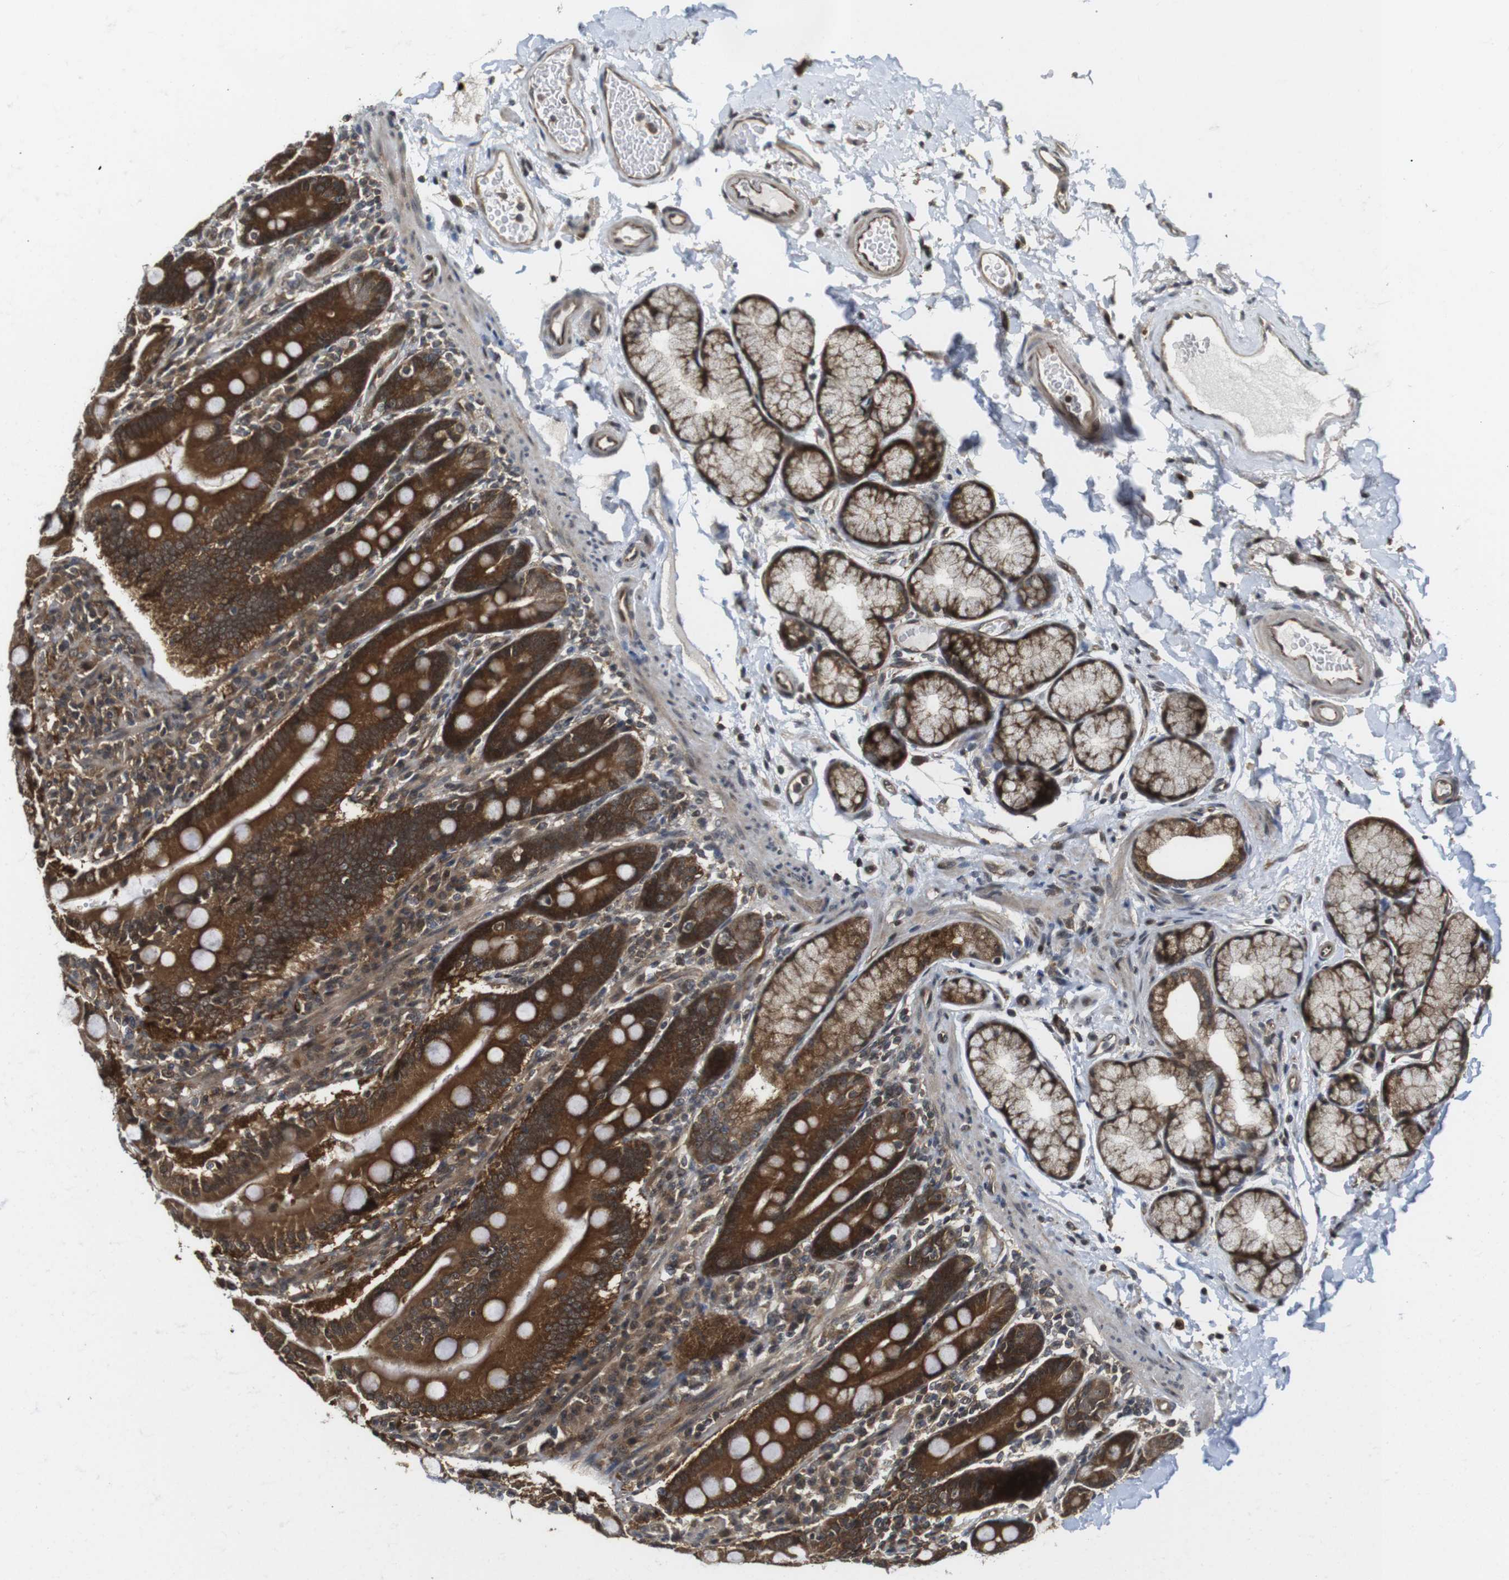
{"staining": {"intensity": "strong", "quantity": ">75%", "location": "cytoplasmic/membranous"}, "tissue": "duodenum", "cell_type": "Glandular cells", "image_type": "normal", "snomed": [{"axis": "morphology", "description": "Normal tissue, NOS"}, {"axis": "topography", "description": "Small intestine, NOS"}], "caption": "Duodenum stained with DAB (3,3'-diaminobenzidine) immunohistochemistry exhibits high levels of strong cytoplasmic/membranous positivity in about >75% of glandular cells.", "gene": "CC2D1A", "patient": {"sex": "female", "age": 71}}